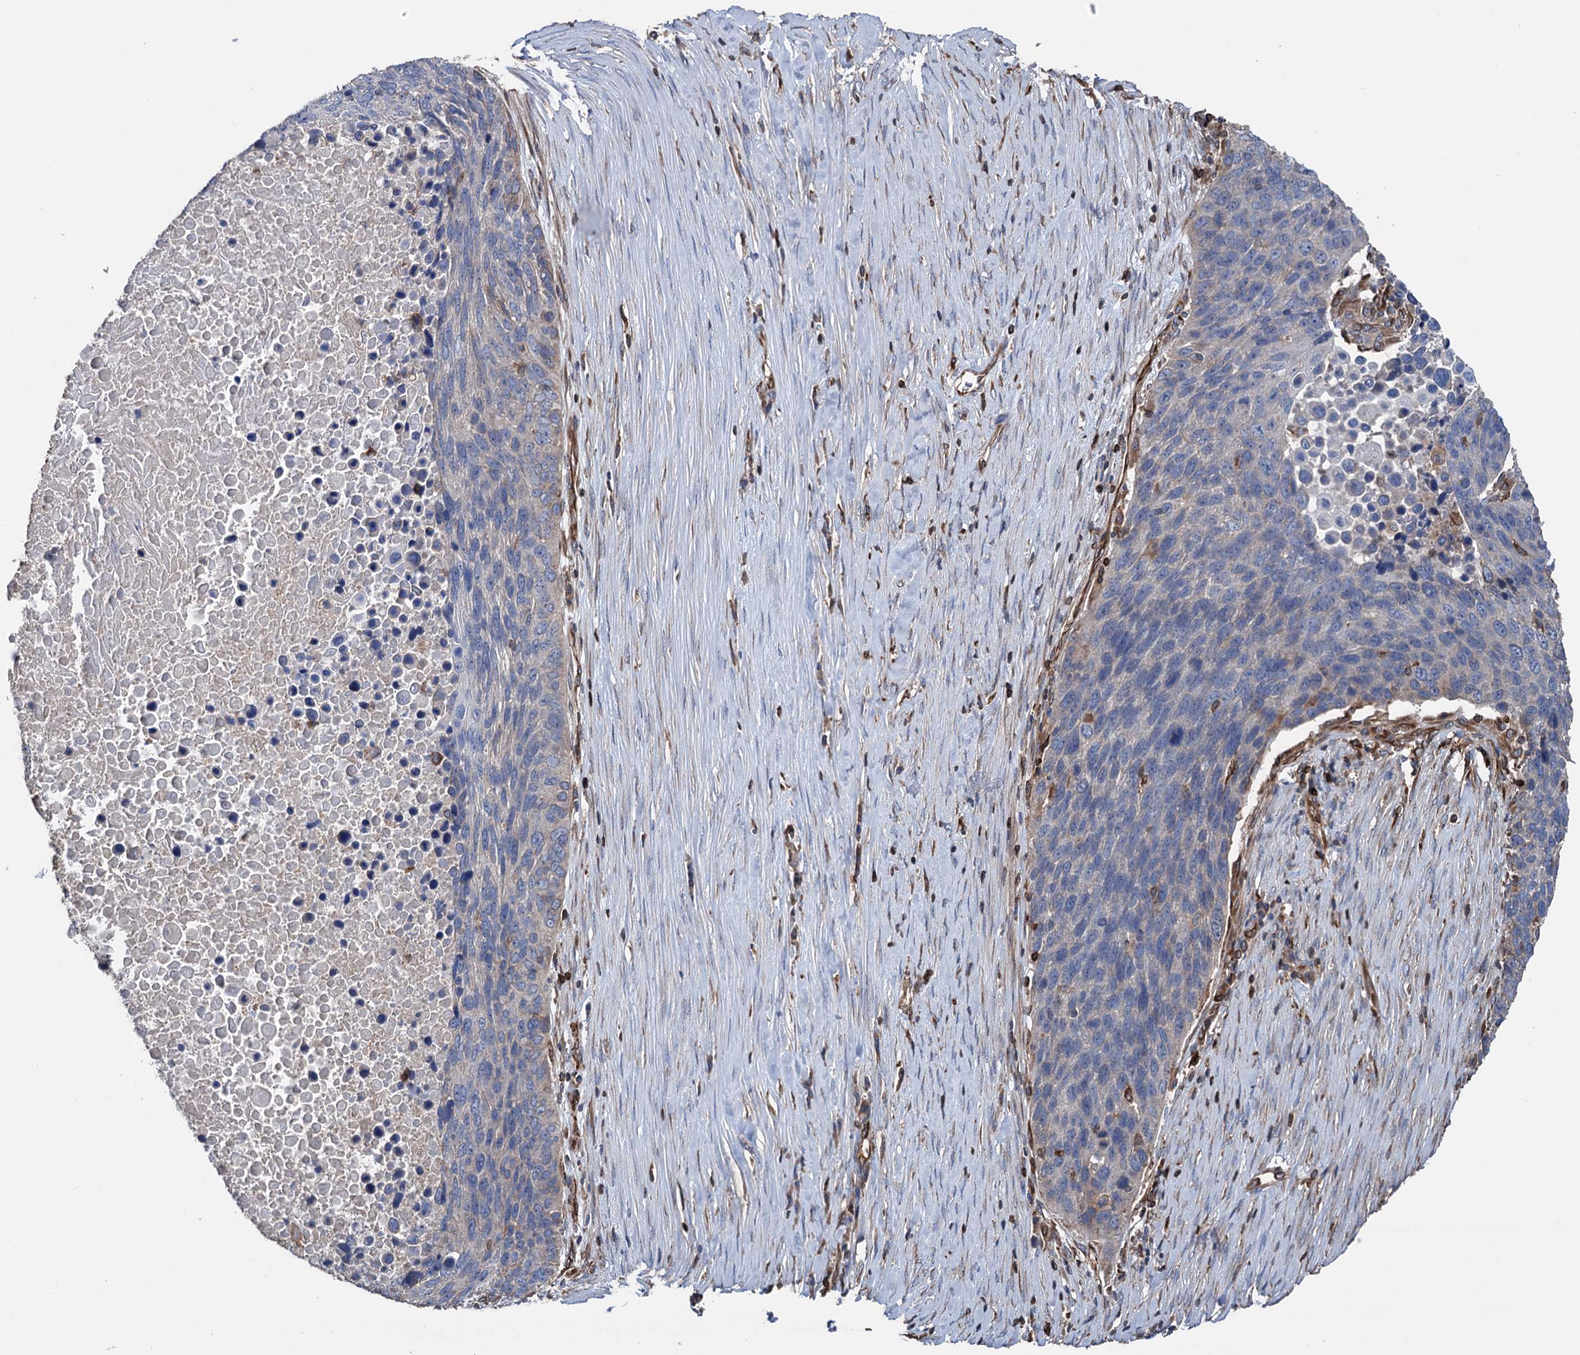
{"staining": {"intensity": "negative", "quantity": "none", "location": "none"}, "tissue": "lung cancer", "cell_type": "Tumor cells", "image_type": "cancer", "snomed": [{"axis": "morphology", "description": "Normal tissue, NOS"}, {"axis": "morphology", "description": "Squamous cell carcinoma, NOS"}, {"axis": "topography", "description": "Lymph node"}, {"axis": "topography", "description": "Lung"}], "caption": "This is an immunohistochemistry (IHC) photomicrograph of squamous cell carcinoma (lung). There is no positivity in tumor cells.", "gene": "STING1", "patient": {"sex": "male", "age": 66}}